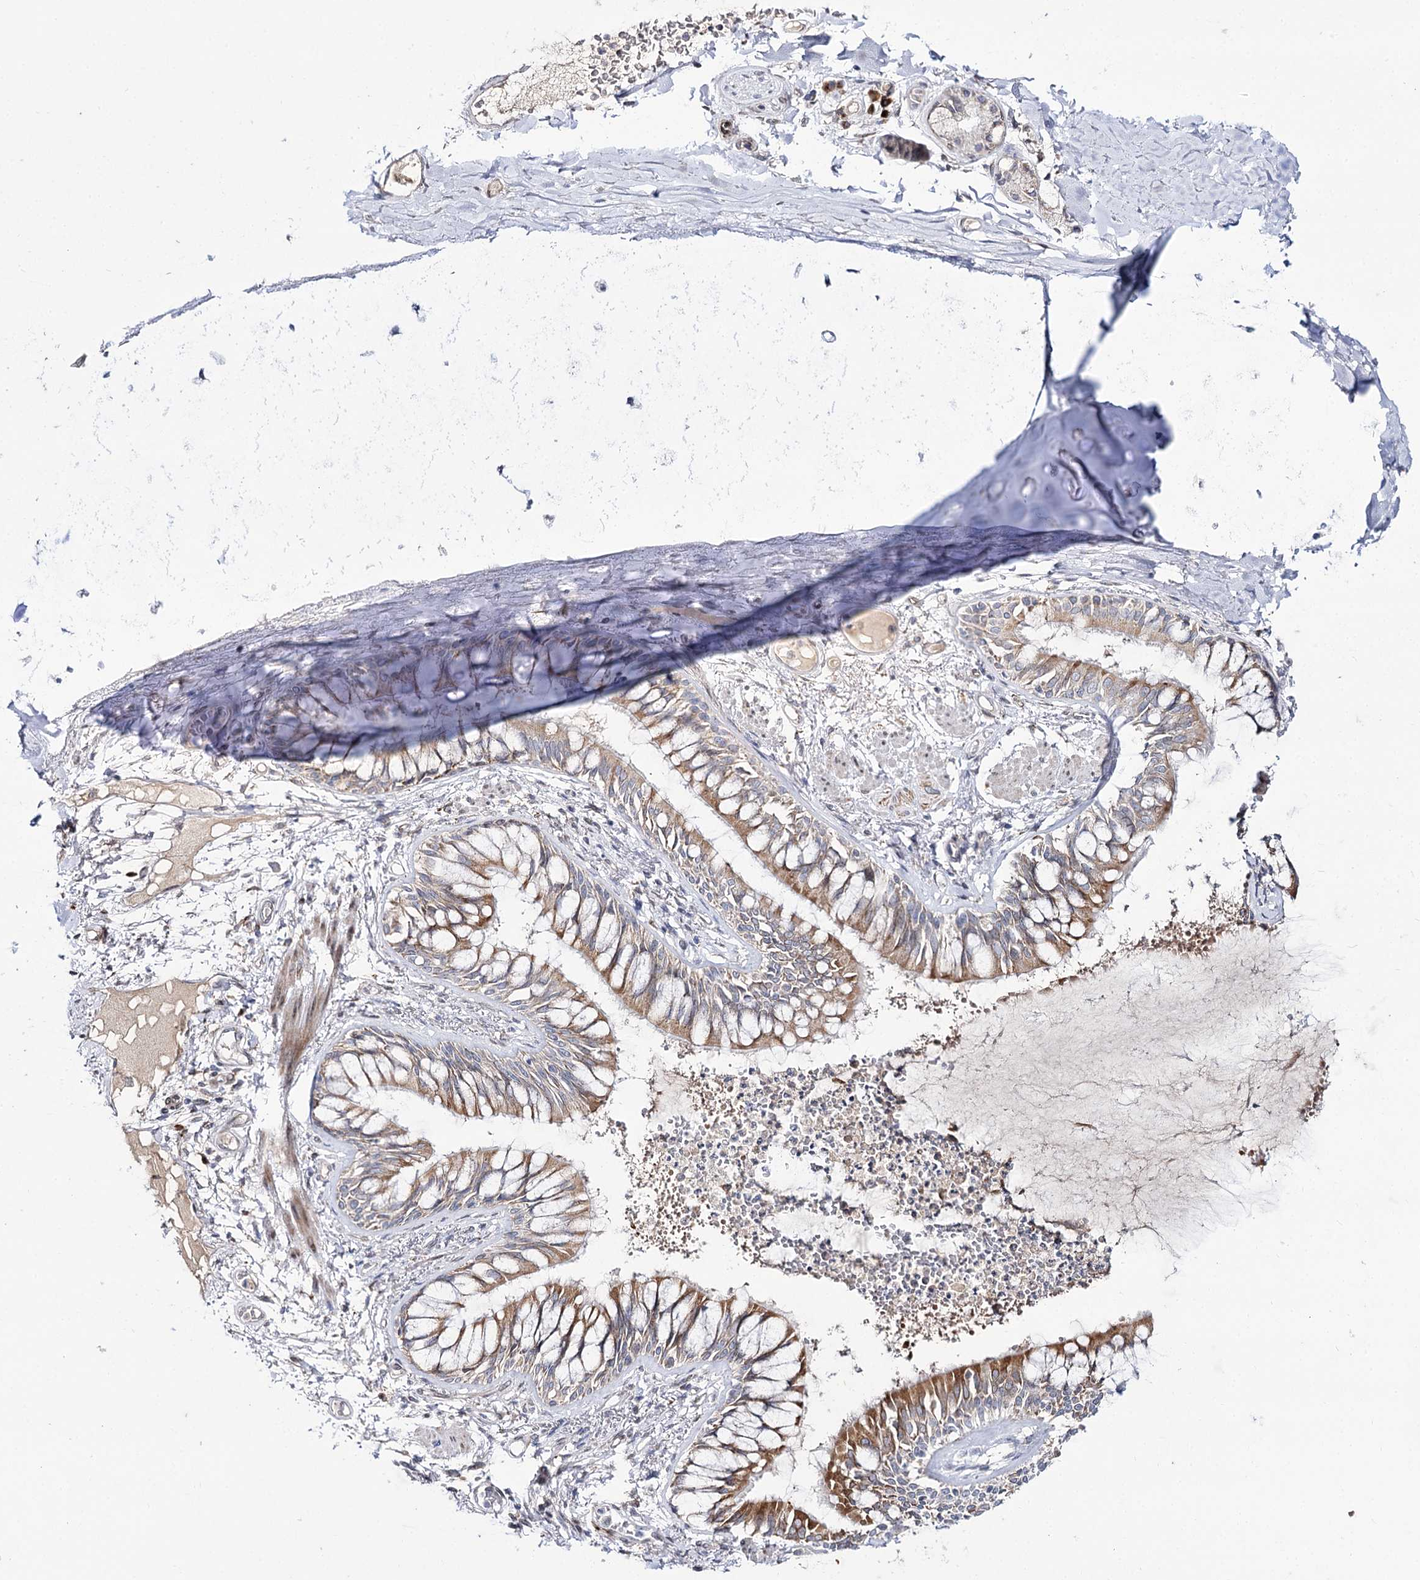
{"staining": {"intensity": "negative", "quantity": "none", "location": "none"}, "tissue": "adipose tissue", "cell_type": "Adipocytes", "image_type": "normal", "snomed": [{"axis": "morphology", "description": "Normal tissue, NOS"}, {"axis": "topography", "description": "Cartilage tissue"}, {"axis": "topography", "description": "Bronchus"}, {"axis": "topography", "description": "Lung"}, {"axis": "topography", "description": "Peripheral nerve tissue"}], "caption": "Unremarkable adipose tissue was stained to show a protein in brown. There is no significant staining in adipocytes.", "gene": "C11orf80", "patient": {"sex": "female", "age": 49}}